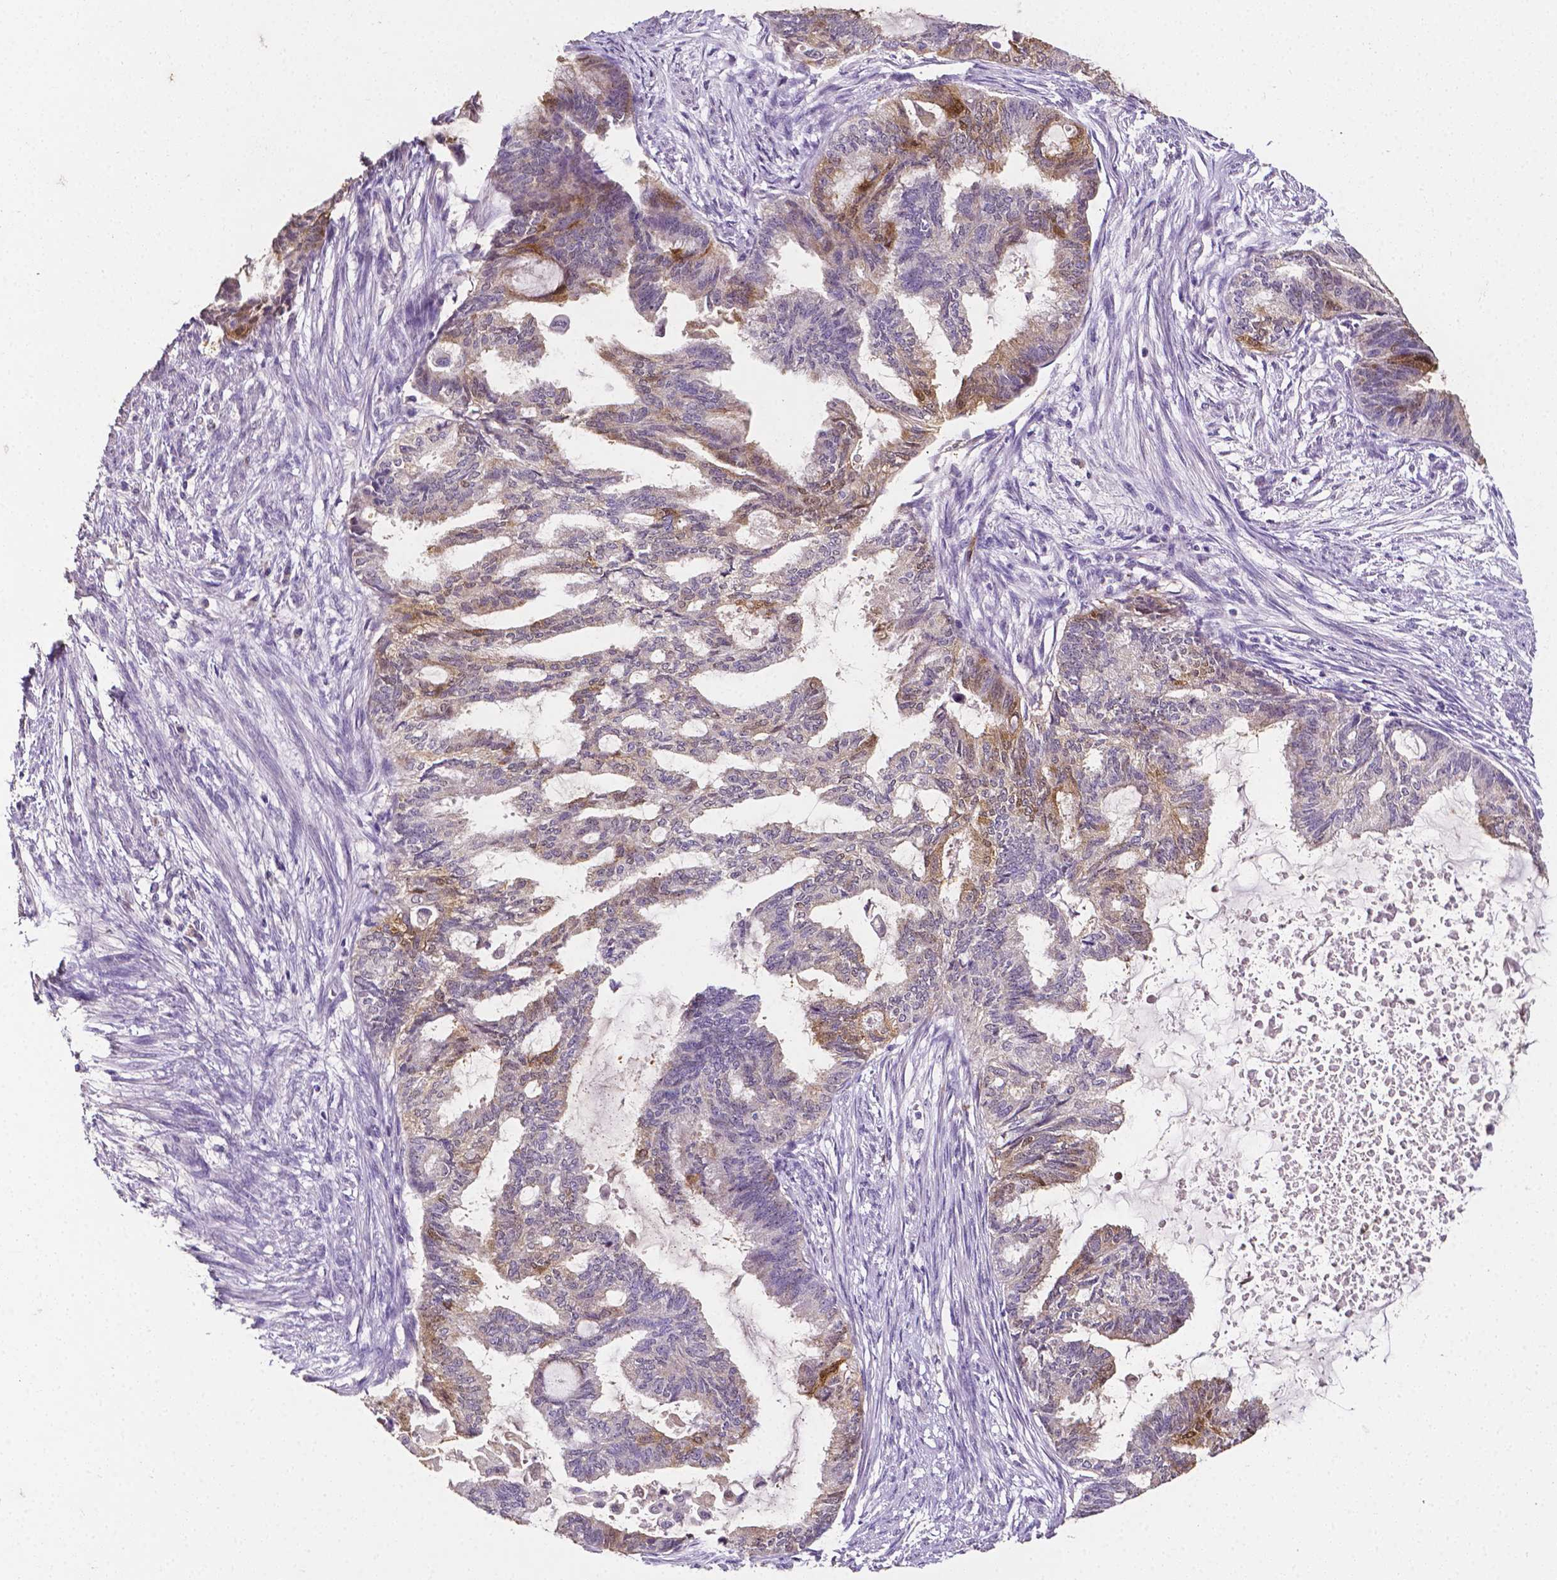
{"staining": {"intensity": "negative", "quantity": "none", "location": "none"}, "tissue": "endometrial cancer", "cell_type": "Tumor cells", "image_type": "cancer", "snomed": [{"axis": "morphology", "description": "Adenocarcinoma, NOS"}, {"axis": "topography", "description": "Endometrium"}], "caption": "A photomicrograph of human endometrial adenocarcinoma is negative for staining in tumor cells.", "gene": "PSAT1", "patient": {"sex": "female", "age": 86}}